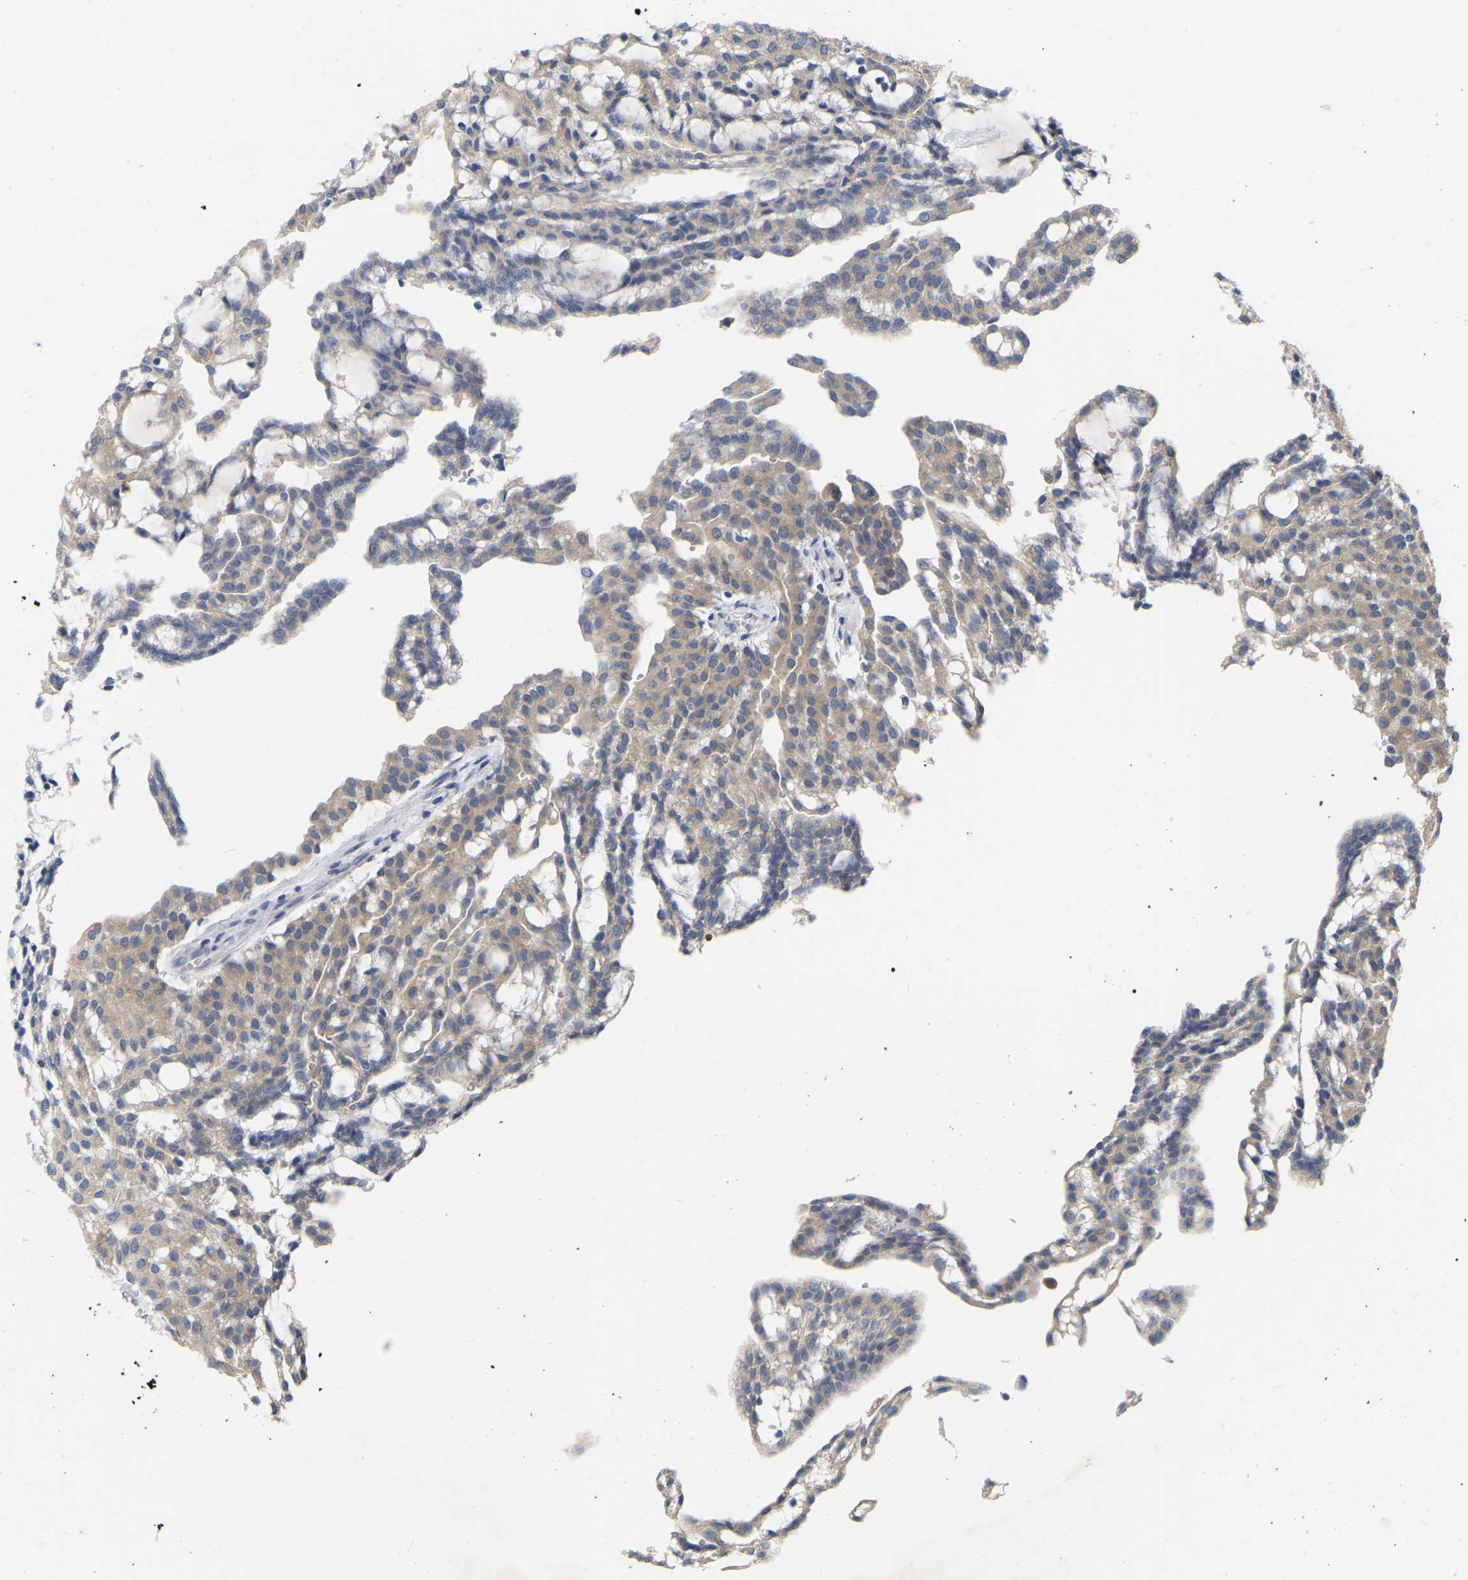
{"staining": {"intensity": "negative", "quantity": "none", "location": "none"}, "tissue": "renal cancer", "cell_type": "Tumor cells", "image_type": "cancer", "snomed": [{"axis": "morphology", "description": "Adenocarcinoma, NOS"}, {"axis": "topography", "description": "Kidney"}], "caption": "Renal adenocarcinoma was stained to show a protein in brown. There is no significant positivity in tumor cells. The staining is performed using DAB brown chromogen with nuclei counter-stained in using hematoxylin.", "gene": "WIPI2", "patient": {"sex": "male", "age": 63}}